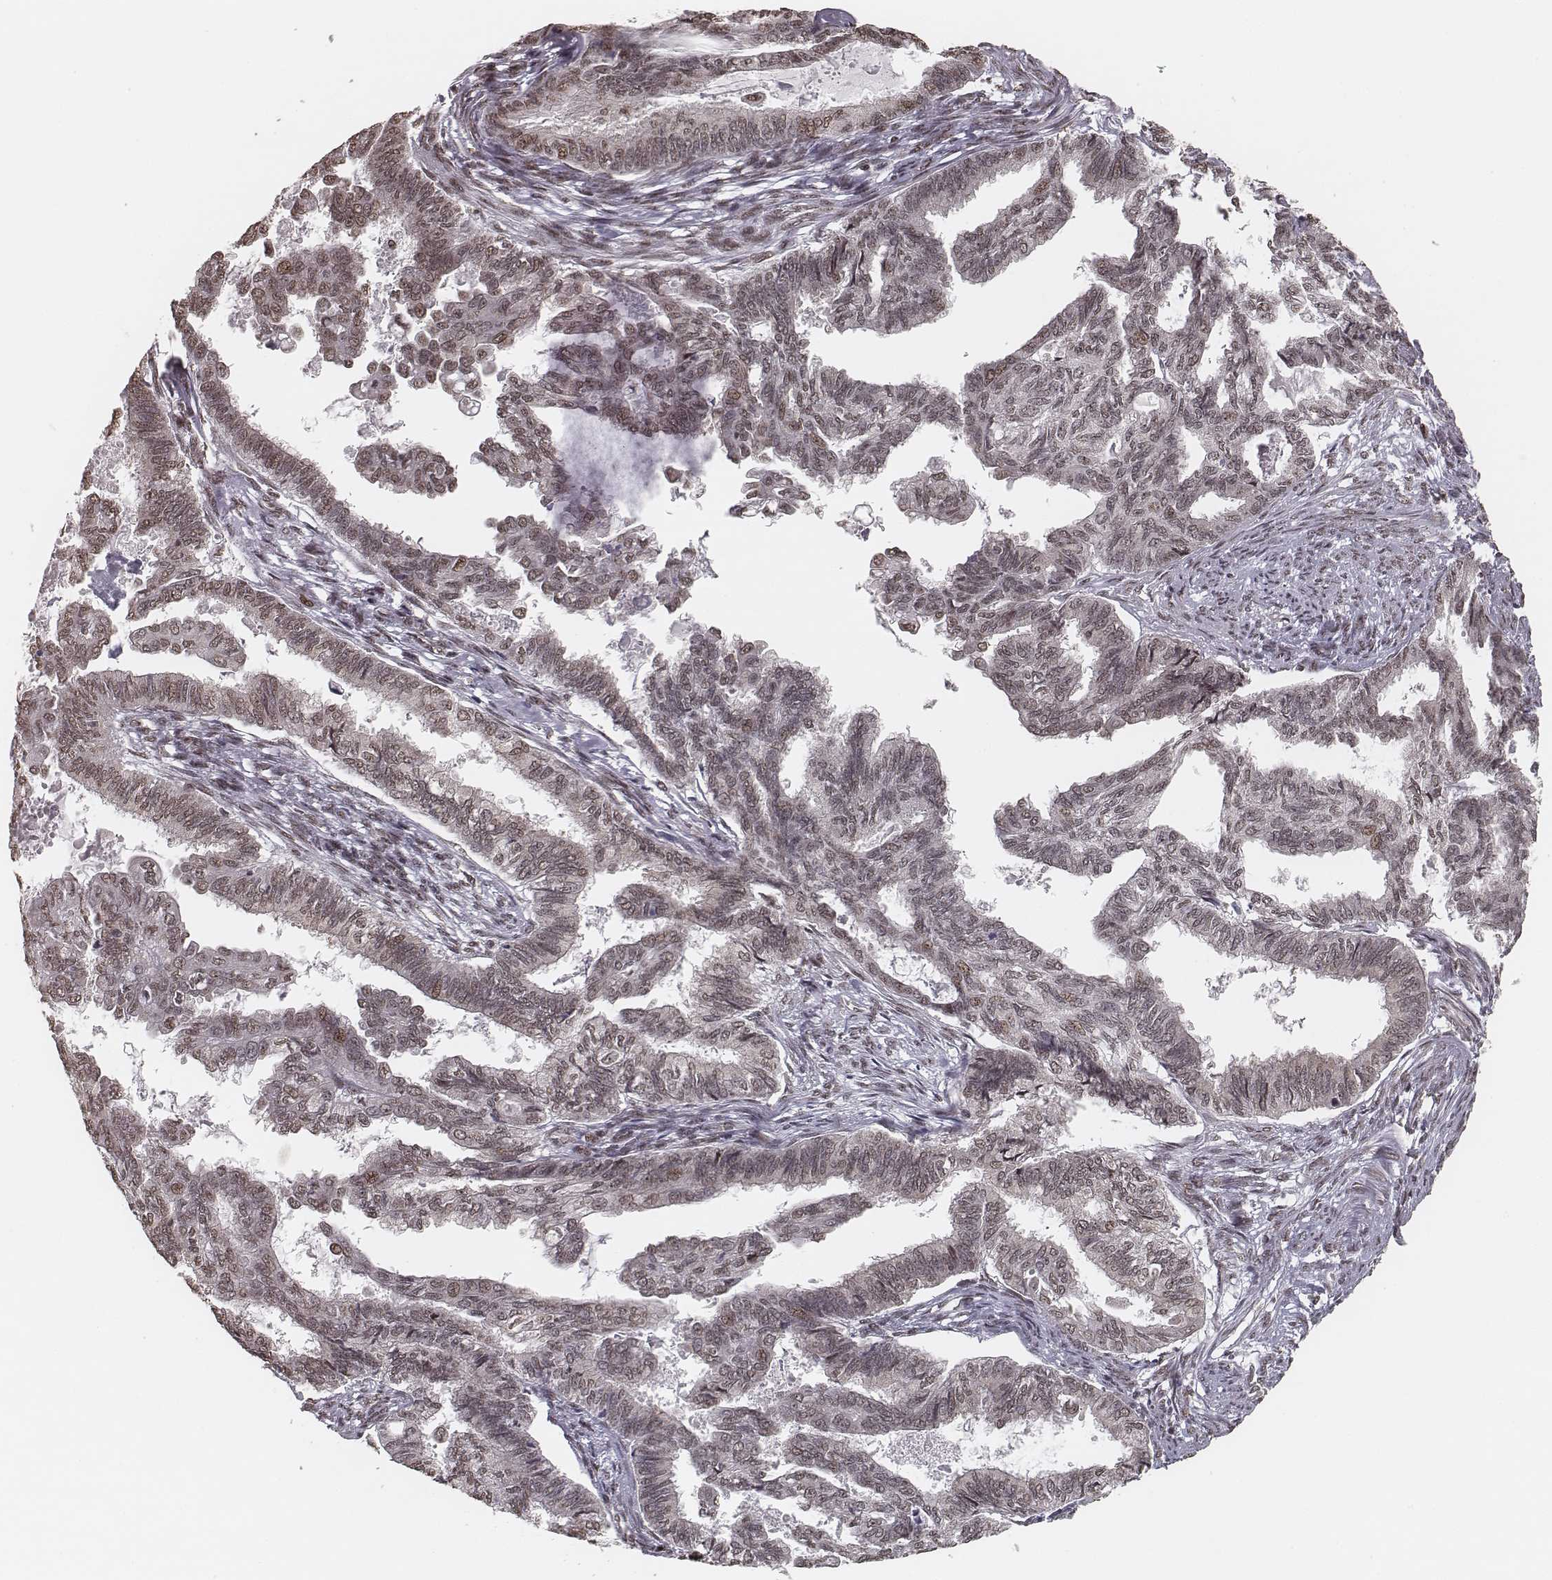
{"staining": {"intensity": "weak", "quantity": ">75%", "location": "nuclear"}, "tissue": "endometrial cancer", "cell_type": "Tumor cells", "image_type": "cancer", "snomed": [{"axis": "morphology", "description": "Adenocarcinoma, NOS"}, {"axis": "topography", "description": "Endometrium"}], "caption": "Immunohistochemical staining of adenocarcinoma (endometrial) displays low levels of weak nuclear protein staining in about >75% of tumor cells.", "gene": "HMGA2", "patient": {"sex": "female", "age": 86}}